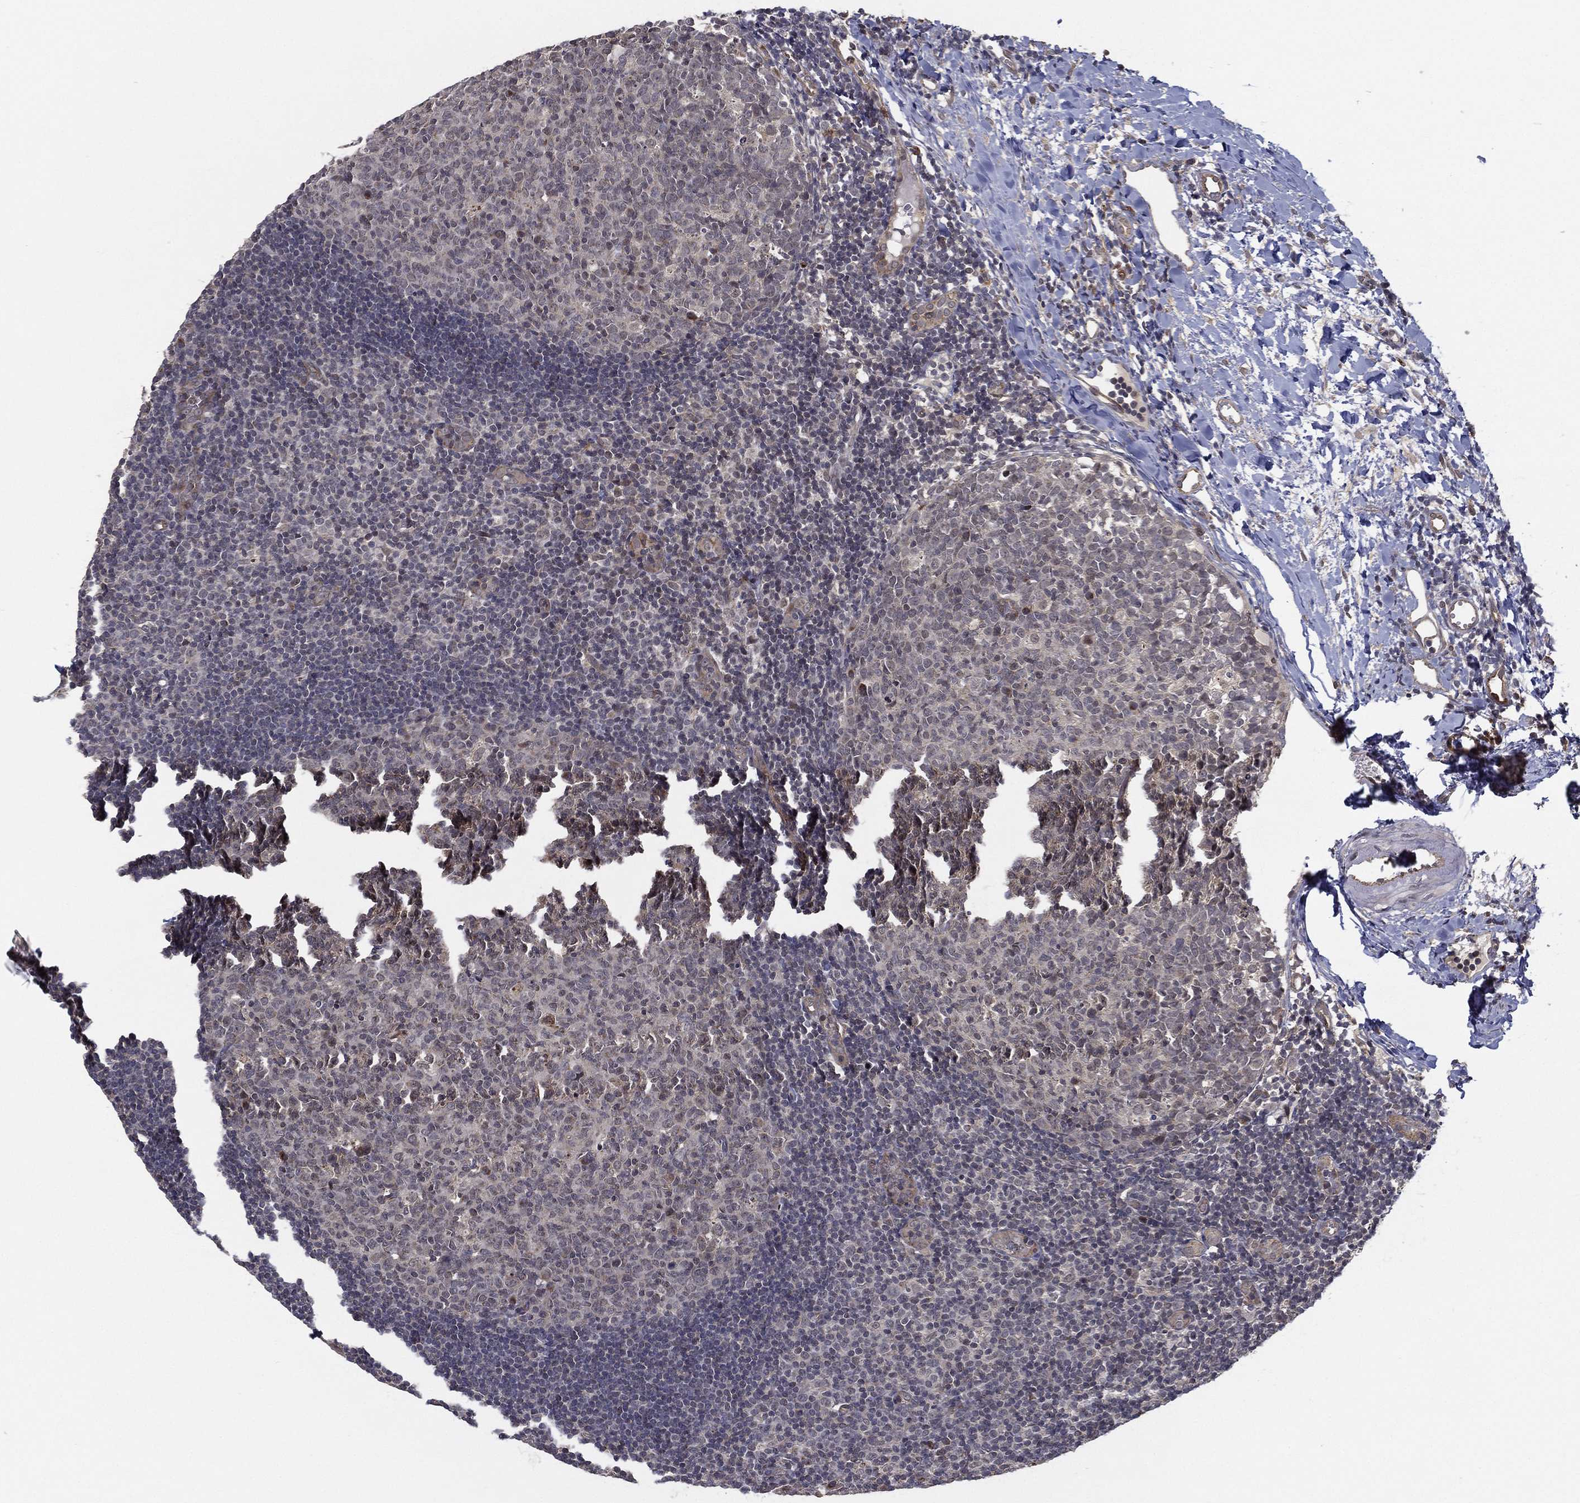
{"staining": {"intensity": "moderate", "quantity": "<25%", "location": "cytoplasmic/membranous"}, "tissue": "tonsil", "cell_type": "Germinal center cells", "image_type": "normal", "snomed": [{"axis": "morphology", "description": "Normal tissue, NOS"}, {"axis": "topography", "description": "Tonsil"}], "caption": "Moderate cytoplasmic/membranous positivity for a protein is present in approximately <25% of germinal center cells of benign tonsil using immunohistochemistry.", "gene": "UACA", "patient": {"sex": "female", "age": 13}}